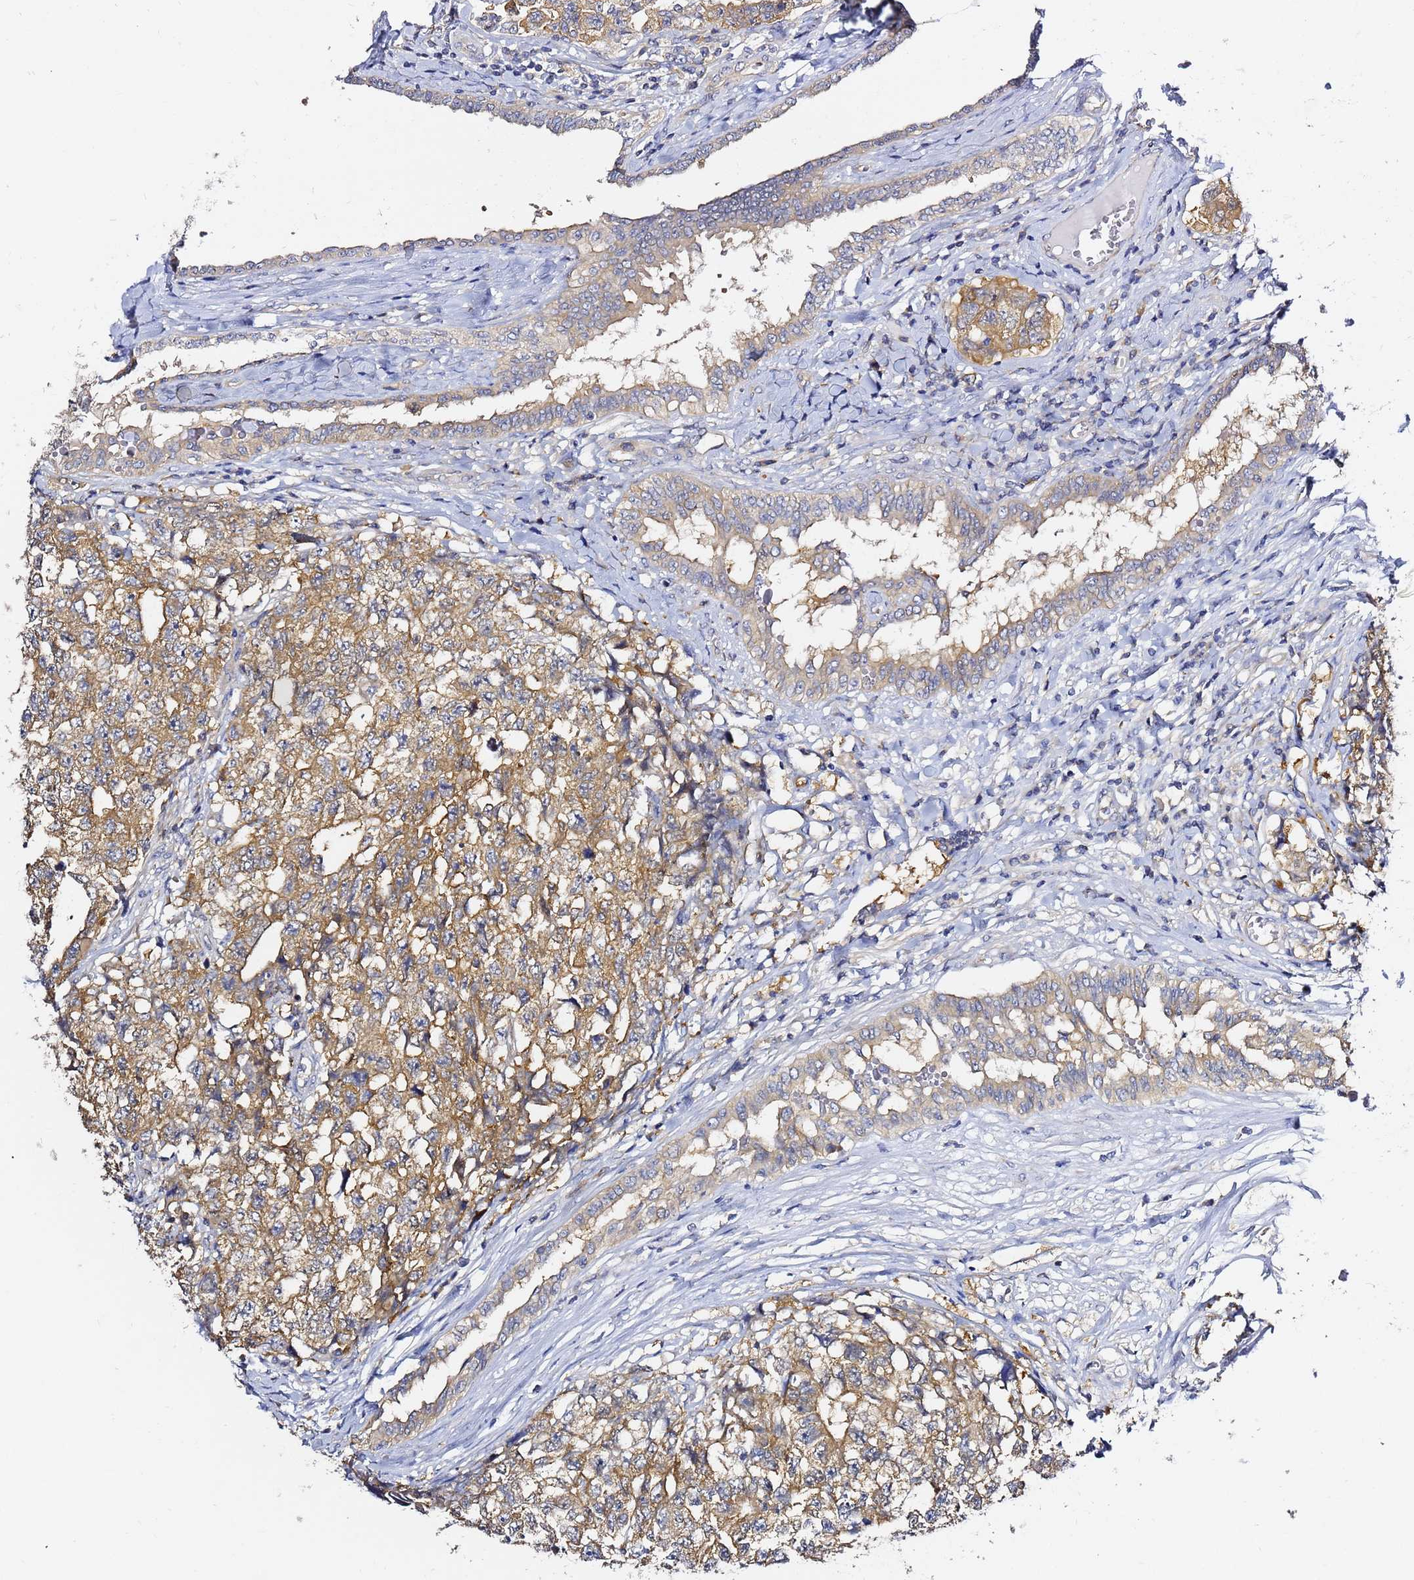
{"staining": {"intensity": "moderate", "quantity": ">75%", "location": "cytoplasmic/membranous"}, "tissue": "testis cancer", "cell_type": "Tumor cells", "image_type": "cancer", "snomed": [{"axis": "morphology", "description": "Carcinoma, Embryonal, NOS"}, {"axis": "topography", "description": "Testis"}], "caption": "Protein expression analysis of testis embryonal carcinoma reveals moderate cytoplasmic/membranous staining in approximately >75% of tumor cells.", "gene": "LENG1", "patient": {"sex": "male", "age": 31}}